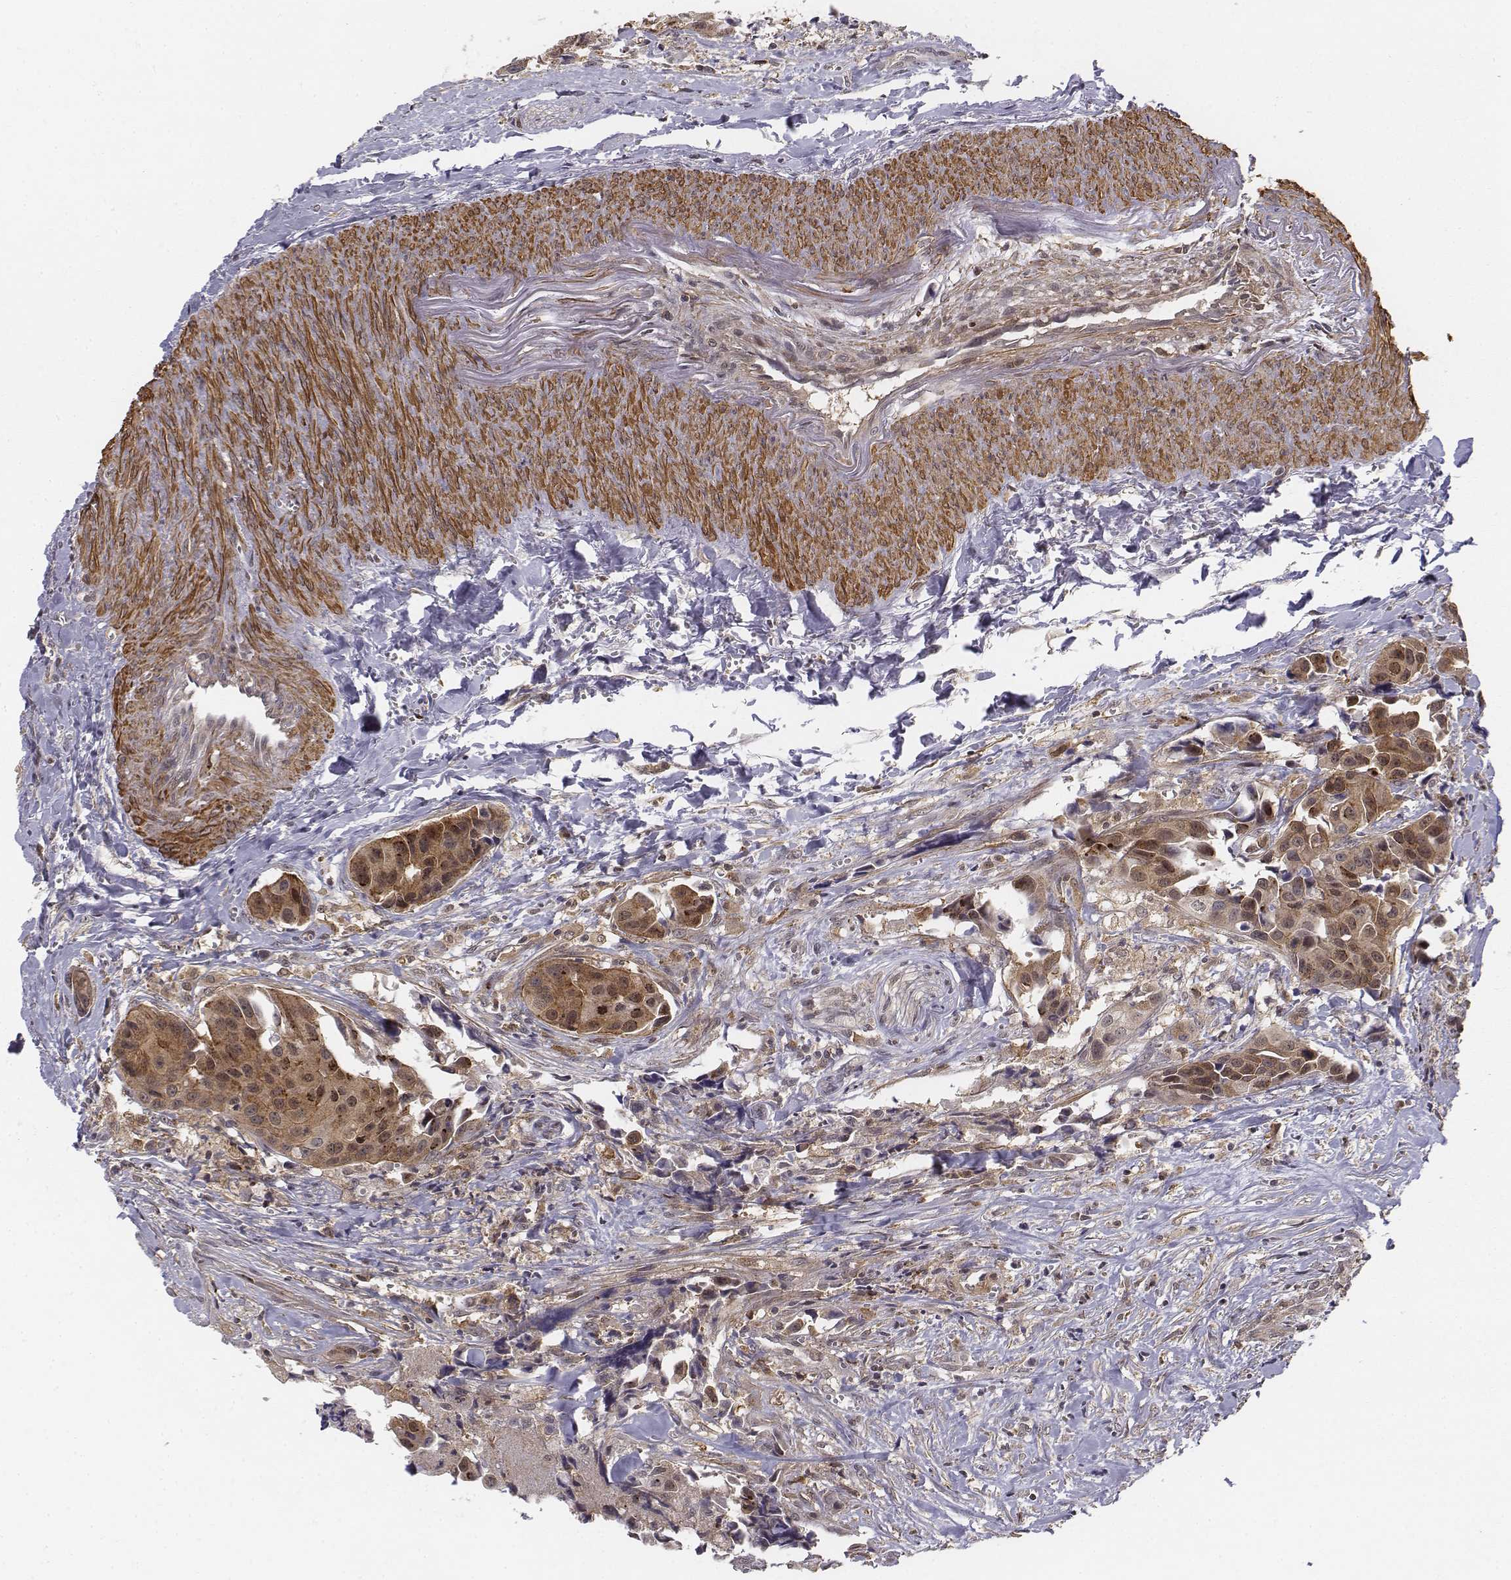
{"staining": {"intensity": "moderate", "quantity": ">75%", "location": "cytoplasmic/membranous,nuclear"}, "tissue": "head and neck cancer", "cell_type": "Tumor cells", "image_type": "cancer", "snomed": [{"axis": "morphology", "description": "Adenocarcinoma, NOS"}, {"axis": "topography", "description": "Head-Neck"}], "caption": "This image demonstrates adenocarcinoma (head and neck) stained with IHC to label a protein in brown. The cytoplasmic/membranous and nuclear of tumor cells show moderate positivity for the protein. Nuclei are counter-stained blue.", "gene": "ZFYVE19", "patient": {"sex": "male", "age": 76}}